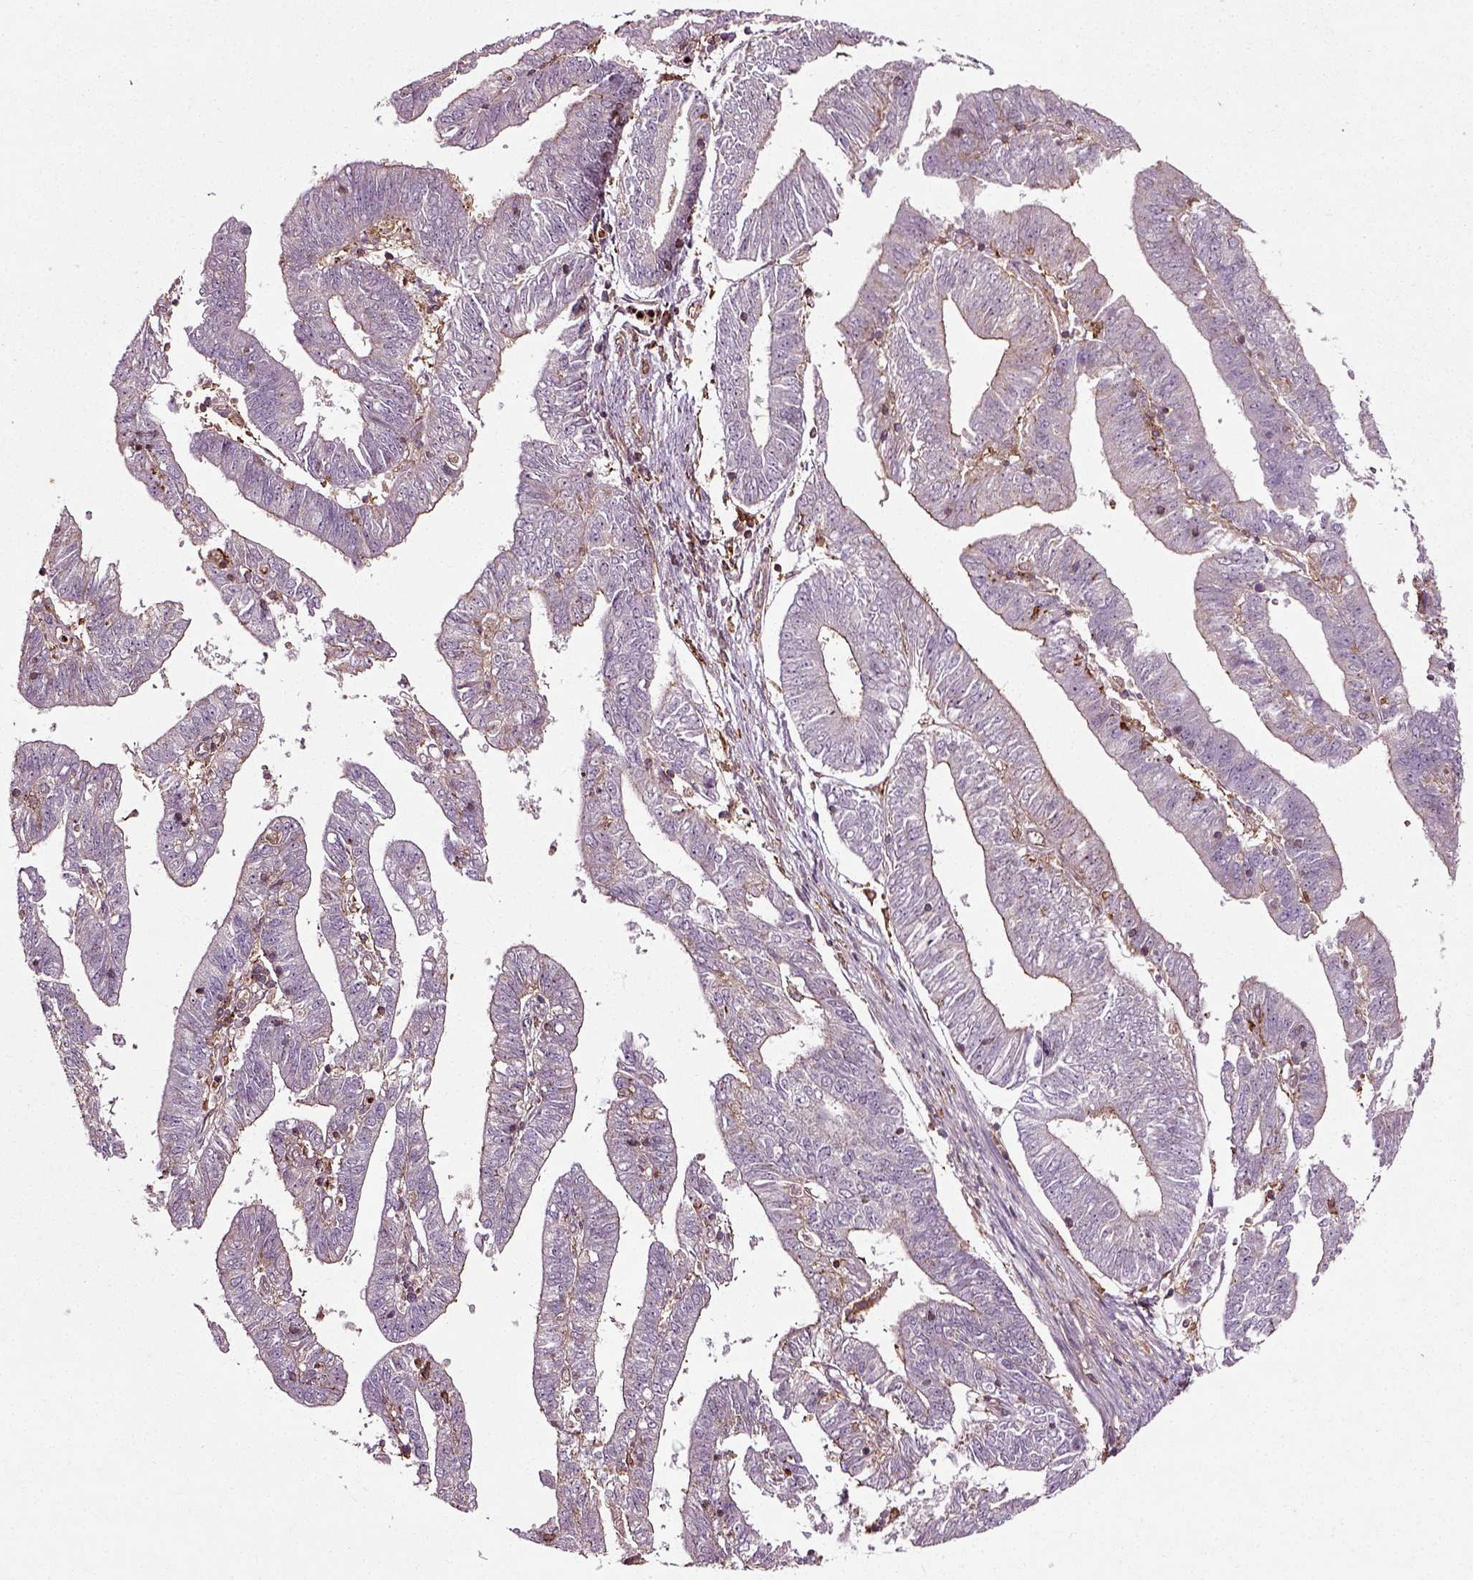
{"staining": {"intensity": "moderate", "quantity": "<25%", "location": "cytoplasmic/membranous"}, "tissue": "endometrial cancer", "cell_type": "Tumor cells", "image_type": "cancer", "snomed": [{"axis": "morphology", "description": "Adenocarcinoma, NOS"}, {"axis": "topography", "description": "Endometrium"}], "caption": "A photomicrograph of endometrial adenocarcinoma stained for a protein exhibits moderate cytoplasmic/membranous brown staining in tumor cells.", "gene": "RHOF", "patient": {"sex": "female", "age": 82}}